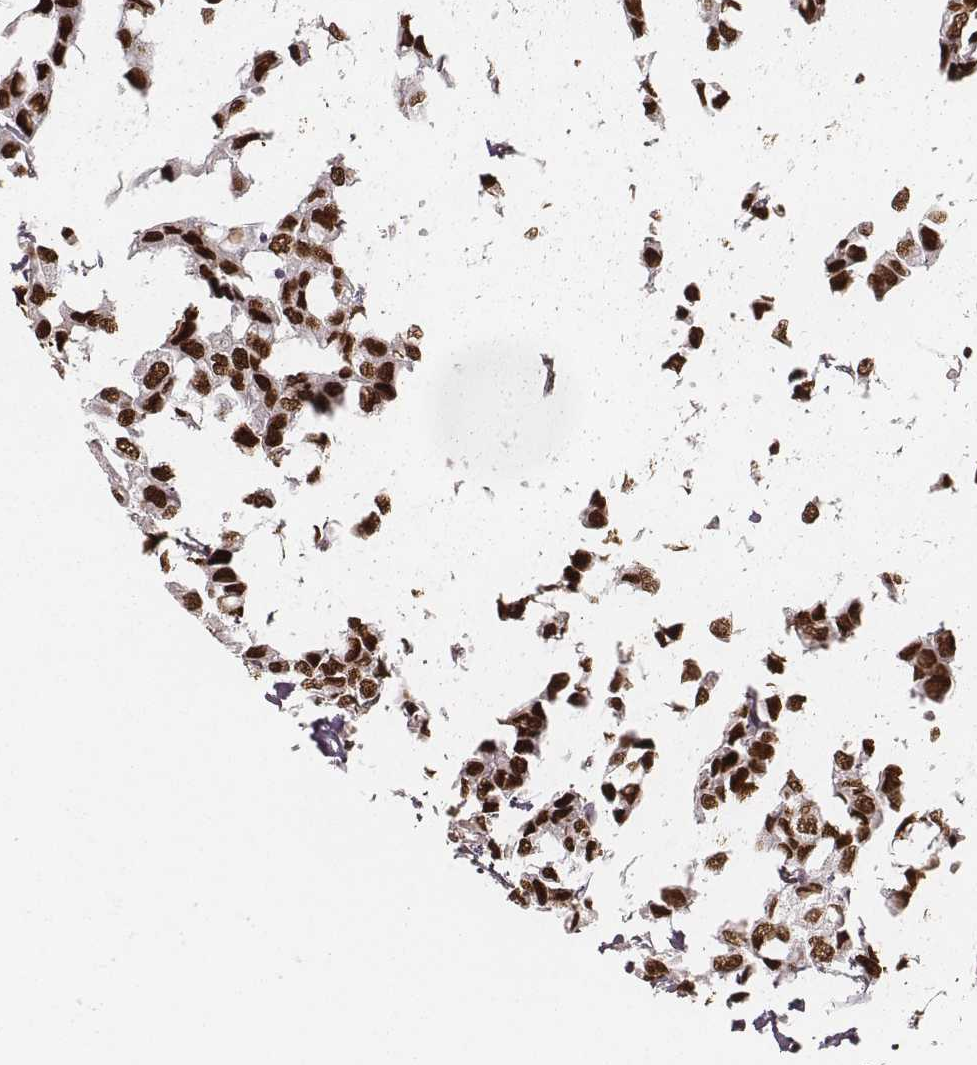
{"staining": {"intensity": "strong", "quantity": ">75%", "location": "nuclear"}, "tissue": "breast cancer", "cell_type": "Tumor cells", "image_type": "cancer", "snomed": [{"axis": "morphology", "description": "Duct carcinoma"}, {"axis": "topography", "description": "Breast"}], "caption": "Breast intraductal carcinoma stained with a brown dye reveals strong nuclear positive staining in approximately >75% of tumor cells.", "gene": "PARP1", "patient": {"sex": "female", "age": 80}}